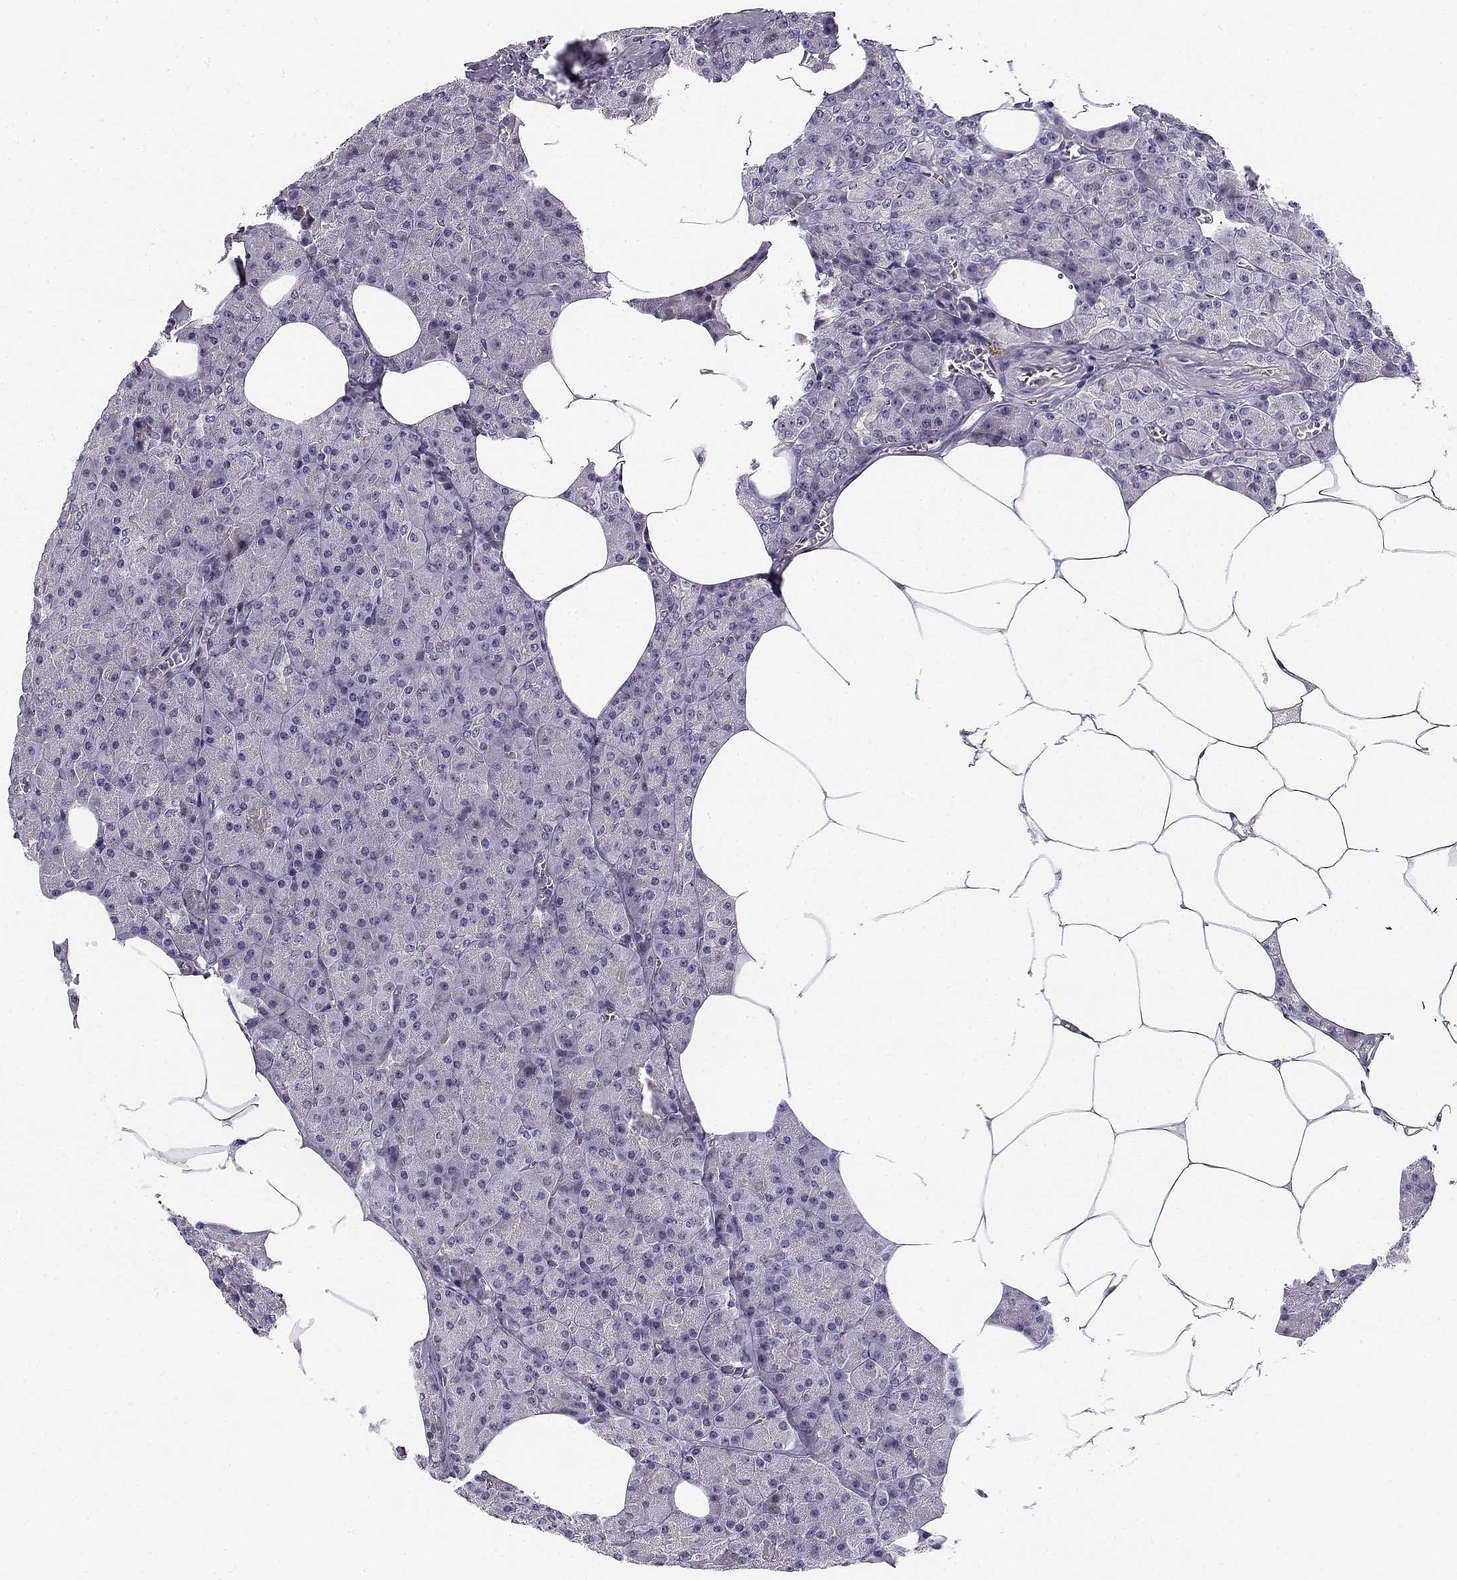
{"staining": {"intensity": "negative", "quantity": "none", "location": "none"}, "tissue": "pancreas", "cell_type": "Exocrine glandular cells", "image_type": "normal", "snomed": [{"axis": "morphology", "description": "Normal tissue, NOS"}, {"axis": "topography", "description": "Pancreas"}], "caption": "This histopathology image is of normal pancreas stained with immunohistochemistry (IHC) to label a protein in brown with the nuclei are counter-stained blue. There is no staining in exocrine glandular cells.", "gene": "CREB3L3", "patient": {"sex": "female", "age": 45}}